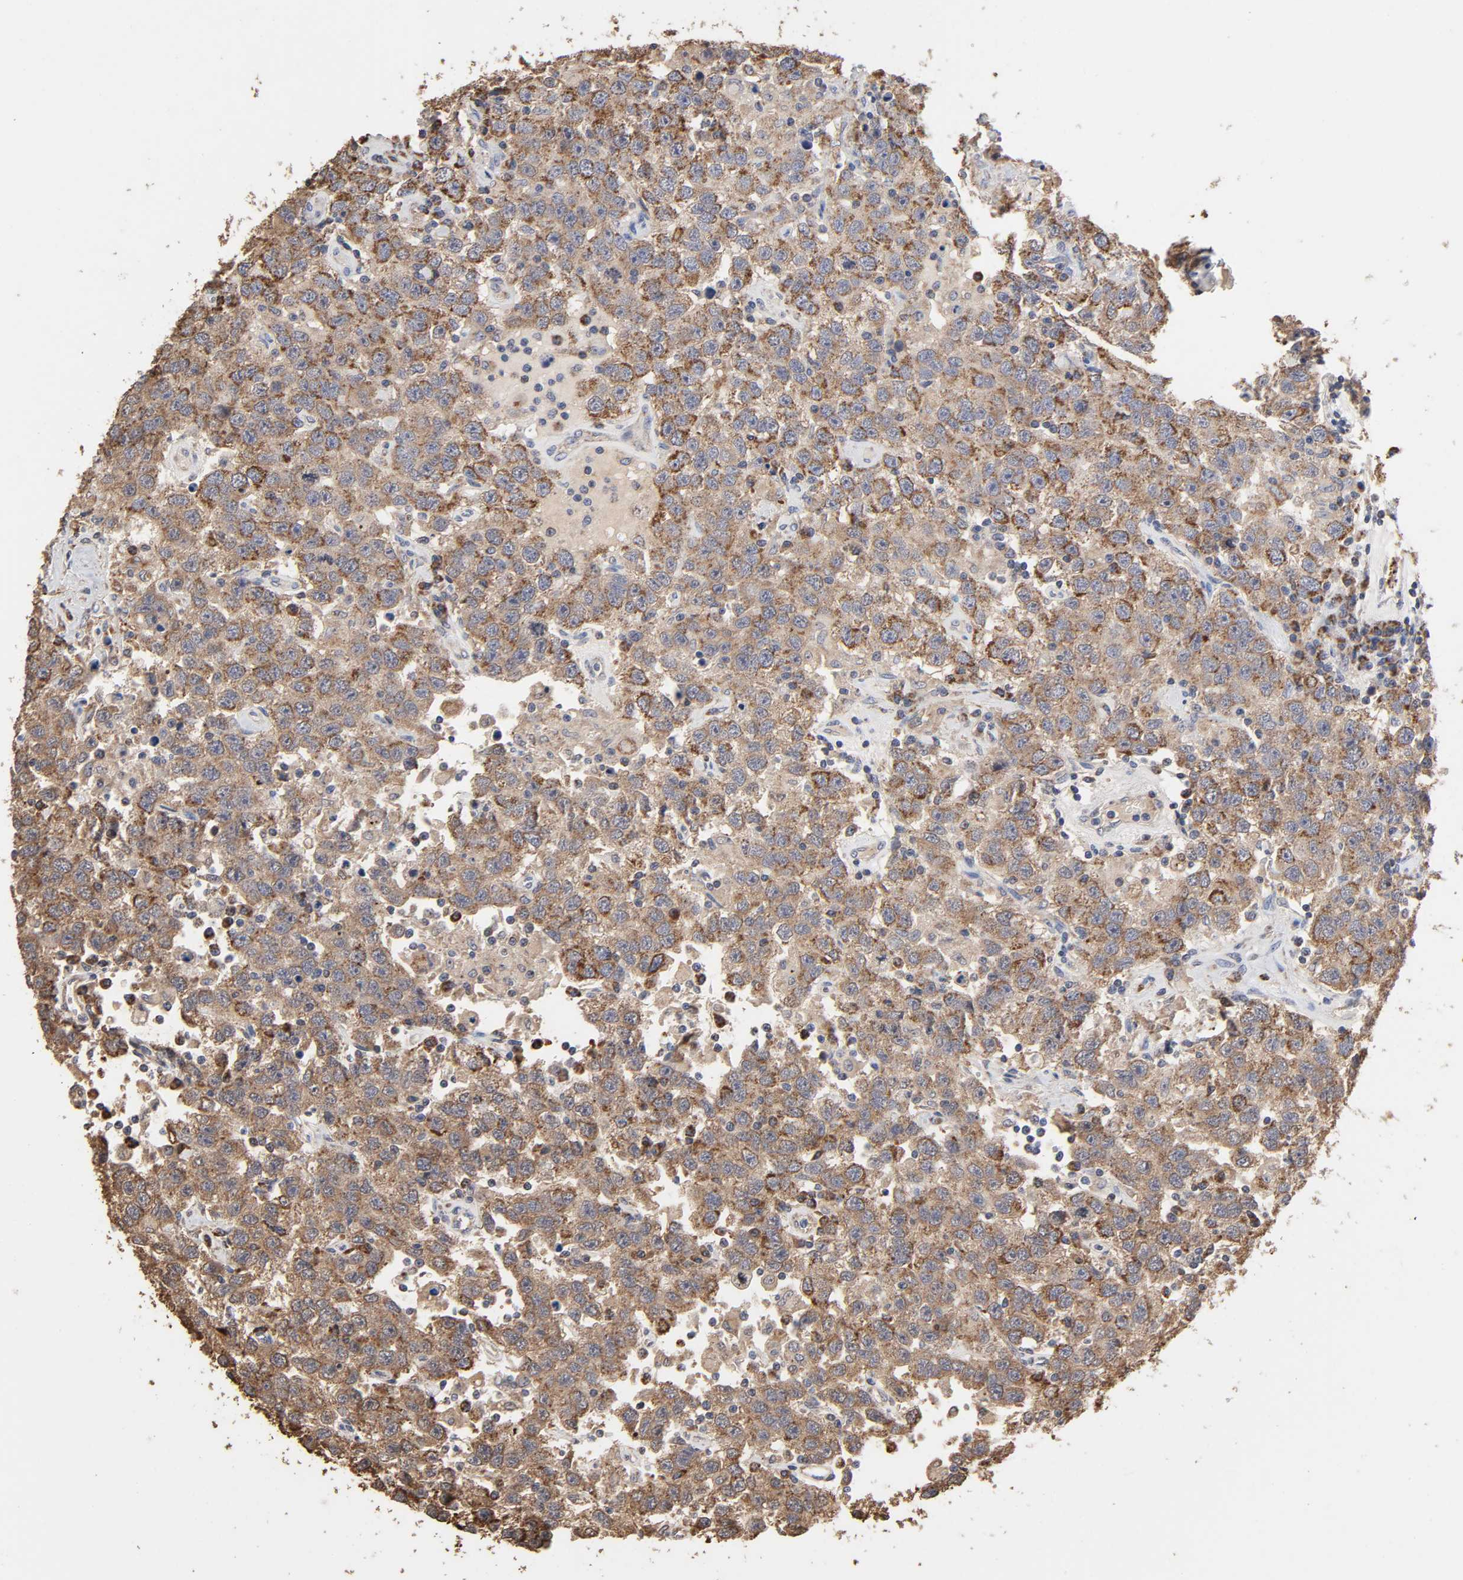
{"staining": {"intensity": "strong", "quantity": ">75%", "location": "cytoplasmic/membranous"}, "tissue": "testis cancer", "cell_type": "Tumor cells", "image_type": "cancer", "snomed": [{"axis": "morphology", "description": "Seminoma, NOS"}, {"axis": "topography", "description": "Testis"}], "caption": "Tumor cells reveal high levels of strong cytoplasmic/membranous staining in approximately >75% of cells in human seminoma (testis).", "gene": "CYCS", "patient": {"sex": "male", "age": 41}}